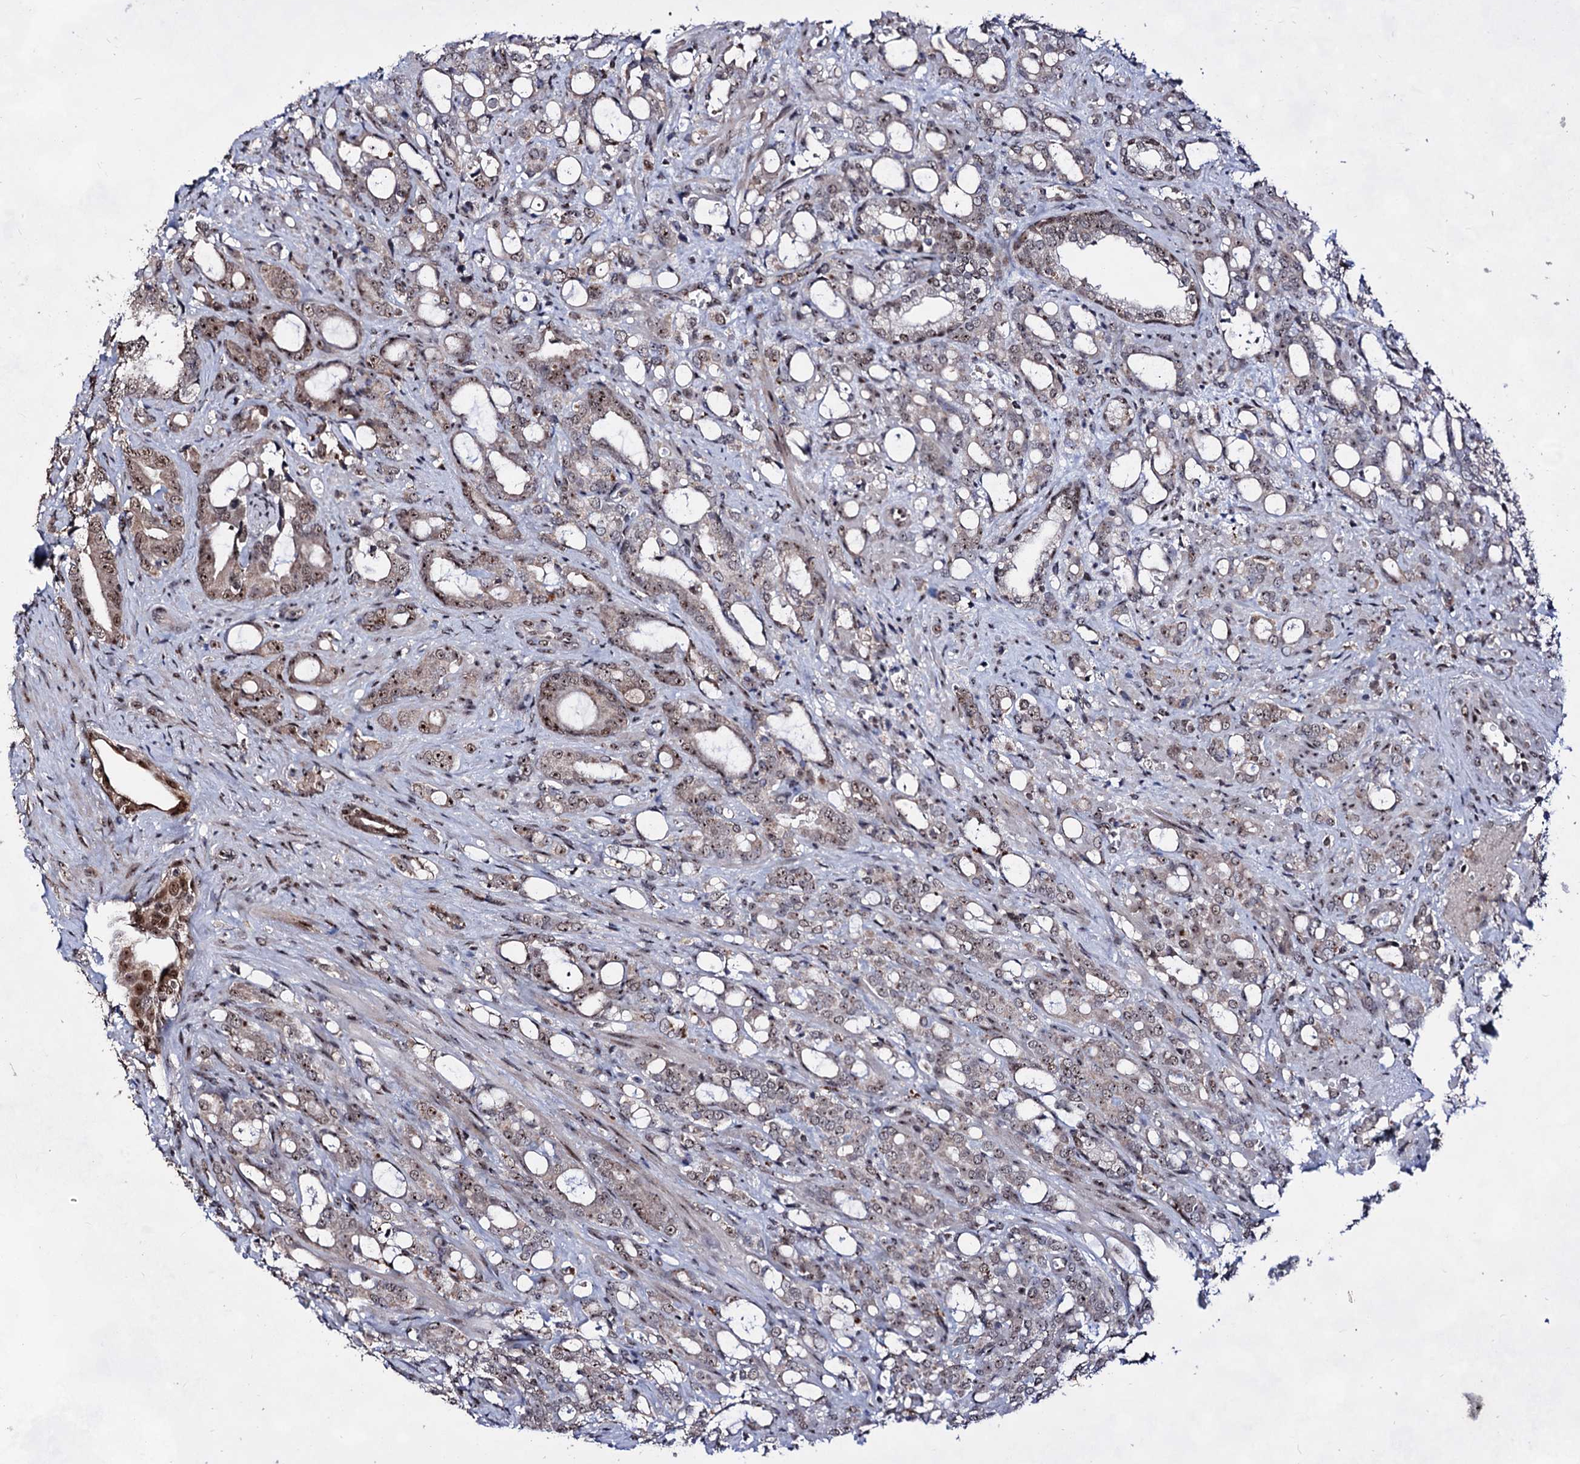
{"staining": {"intensity": "moderate", "quantity": "25%-75%", "location": "nuclear"}, "tissue": "prostate cancer", "cell_type": "Tumor cells", "image_type": "cancer", "snomed": [{"axis": "morphology", "description": "Adenocarcinoma, High grade"}, {"axis": "topography", "description": "Prostate"}], "caption": "Protein staining demonstrates moderate nuclear expression in about 25%-75% of tumor cells in prostate cancer (adenocarcinoma (high-grade)).", "gene": "EXOSC10", "patient": {"sex": "male", "age": 72}}